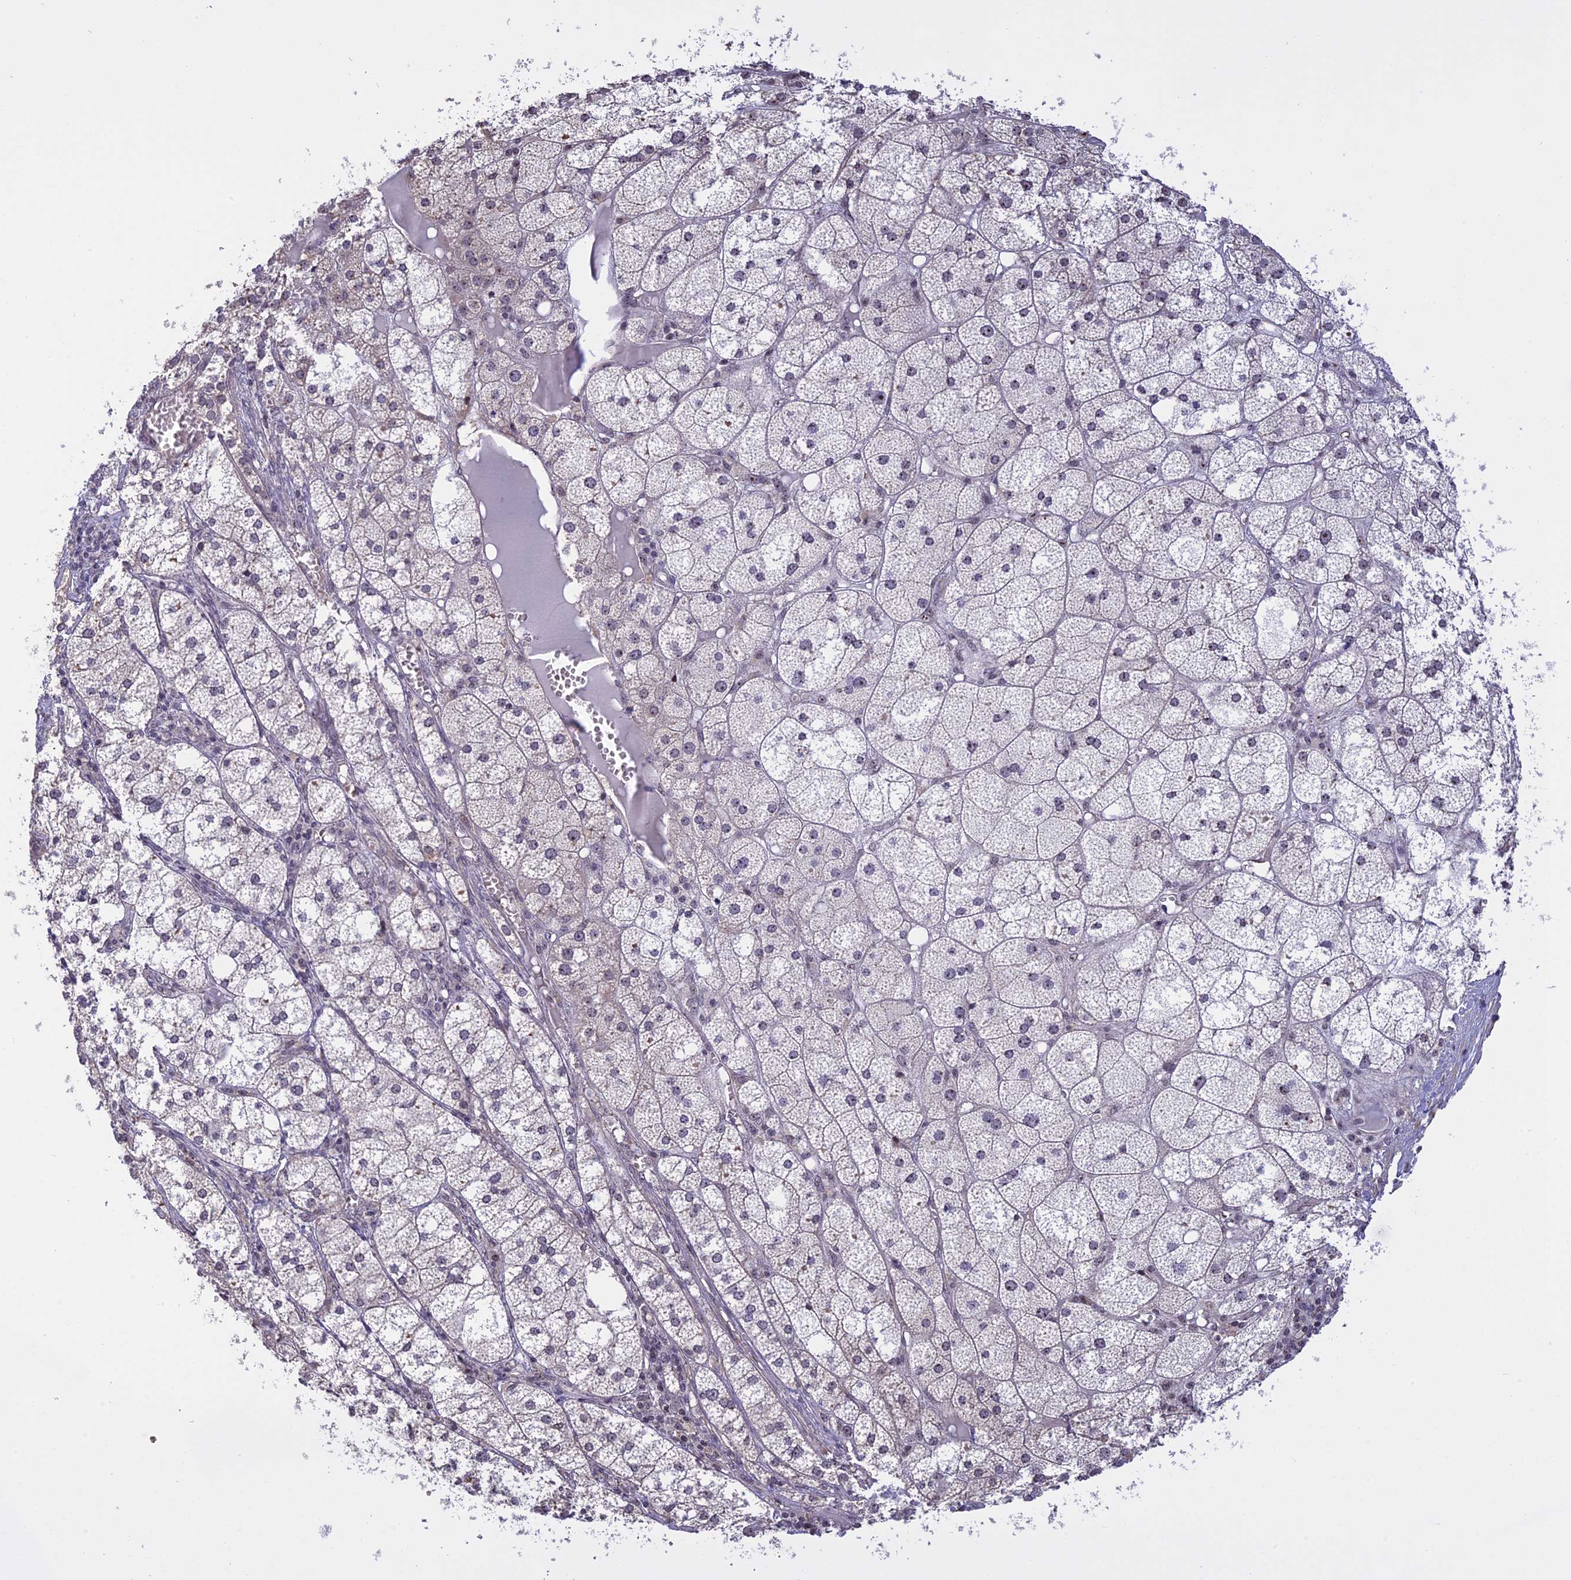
{"staining": {"intensity": "weak", "quantity": "25%-75%", "location": "nuclear"}, "tissue": "adrenal gland", "cell_type": "Glandular cells", "image_type": "normal", "snomed": [{"axis": "morphology", "description": "Normal tissue, NOS"}, {"axis": "topography", "description": "Adrenal gland"}], "caption": "Immunohistochemistry (IHC) (DAB (3,3'-diaminobenzidine)) staining of unremarkable adrenal gland shows weak nuclear protein expression in approximately 25%-75% of glandular cells. The staining was performed using DAB (3,3'-diaminobenzidine), with brown indicating positive protein expression. Nuclei are stained blue with hematoxylin.", "gene": "MGA", "patient": {"sex": "female", "age": 61}}